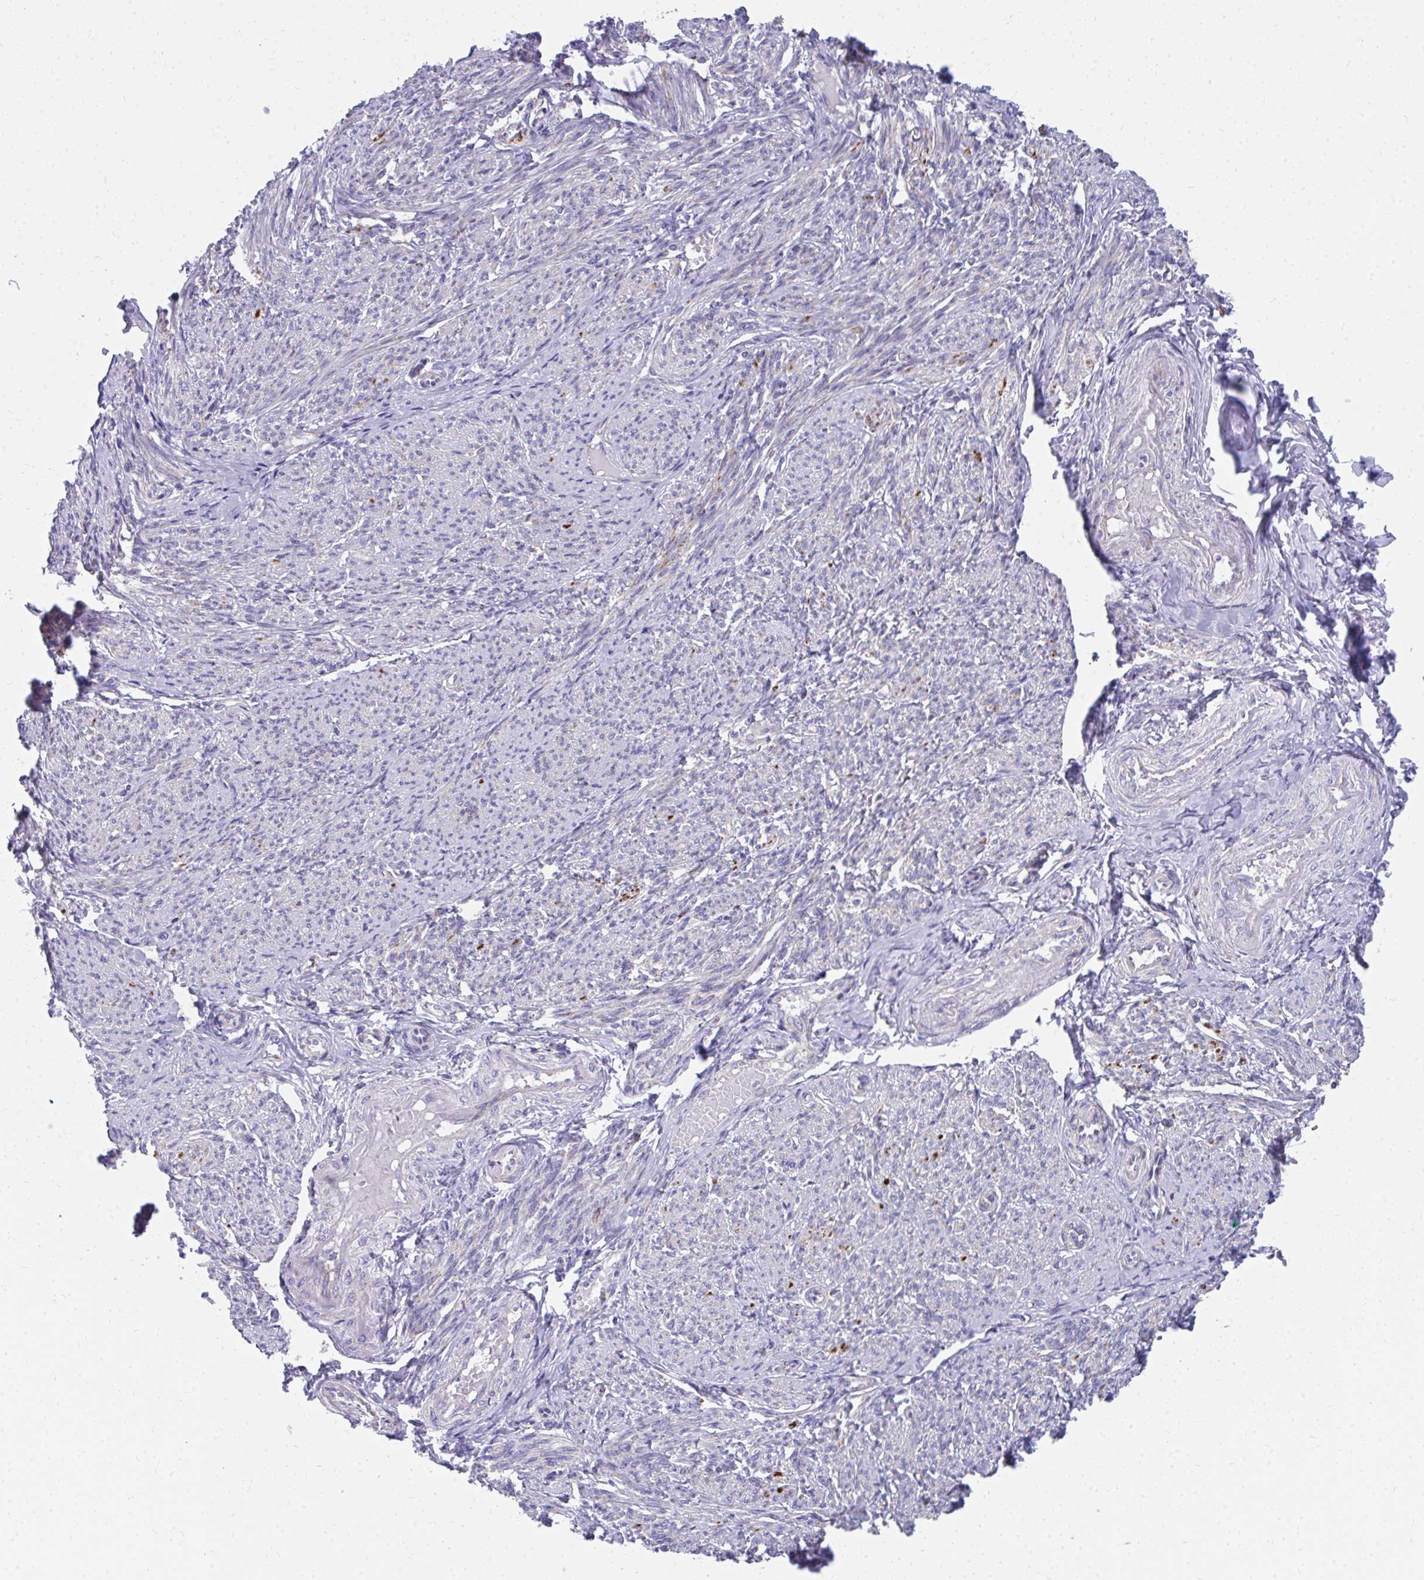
{"staining": {"intensity": "weak", "quantity": "<25%", "location": "cytoplasmic/membranous"}, "tissue": "smooth muscle", "cell_type": "Smooth muscle cells", "image_type": "normal", "snomed": [{"axis": "morphology", "description": "Normal tissue, NOS"}, {"axis": "topography", "description": "Smooth muscle"}], "caption": "Immunohistochemistry (IHC) of unremarkable smooth muscle demonstrates no staining in smooth muscle cells. Nuclei are stained in blue.", "gene": "IL37", "patient": {"sex": "female", "age": 65}}